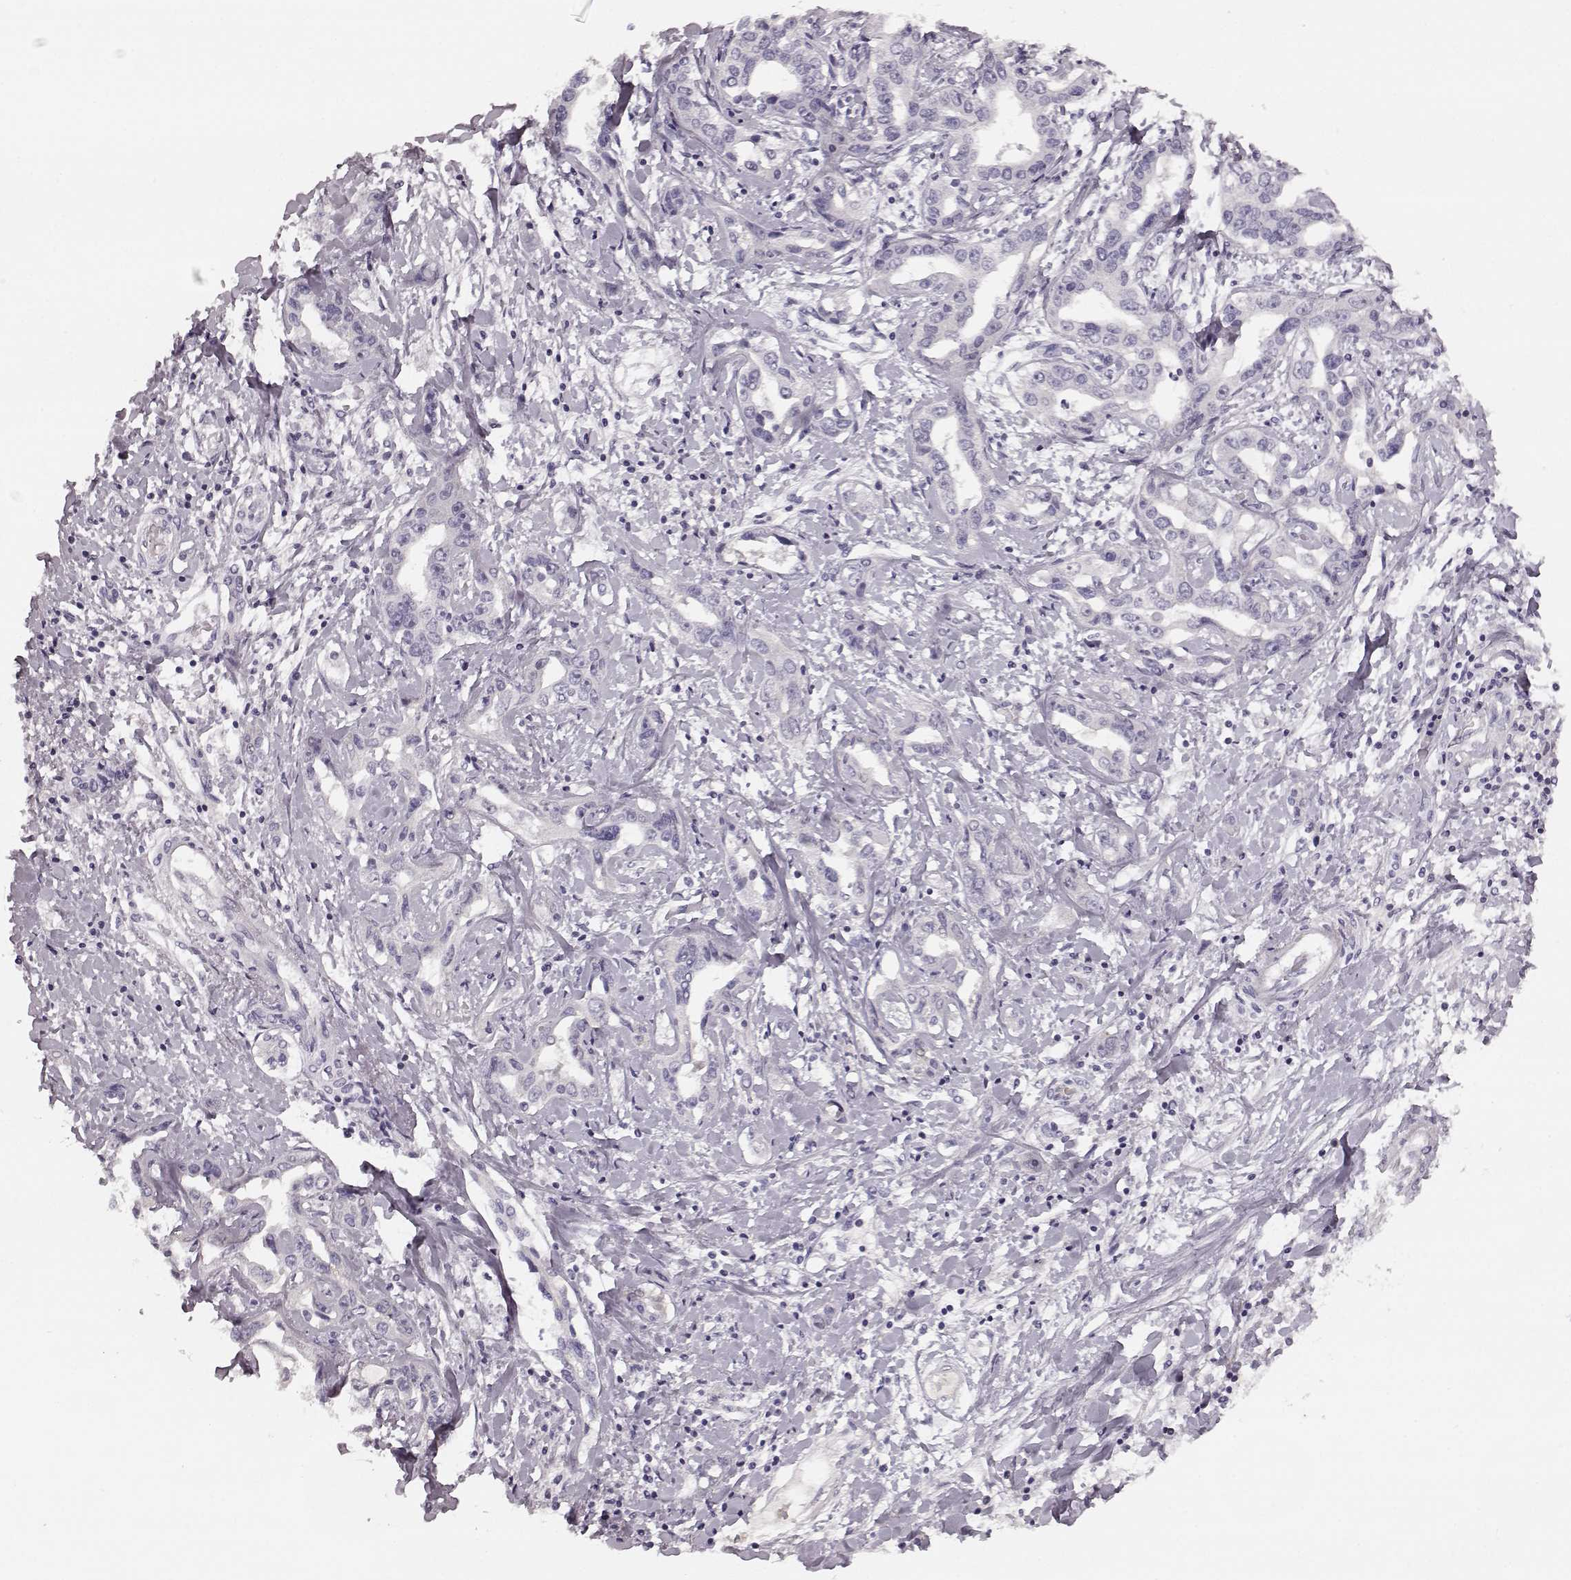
{"staining": {"intensity": "negative", "quantity": "none", "location": "none"}, "tissue": "liver cancer", "cell_type": "Tumor cells", "image_type": "cancer", "snomed": [{"axis": "morphology", "description": "Cholangiocarcinoma"}, {"axis": "topography", "description": "Liver"}], "caption": "High magnification brightfield microscopy of liver cholangiocarcinoma stained with DAB (brown) and counterstained with hematoxylin (blue): tumor cells show no significant expression. (Stains: DAB IHC with hematoxylin counter stain, Microscopy: brightfield microscopy at high magnification).", "gene": "KIAA0319", "patient": {"sex": "male", "age": 59}}